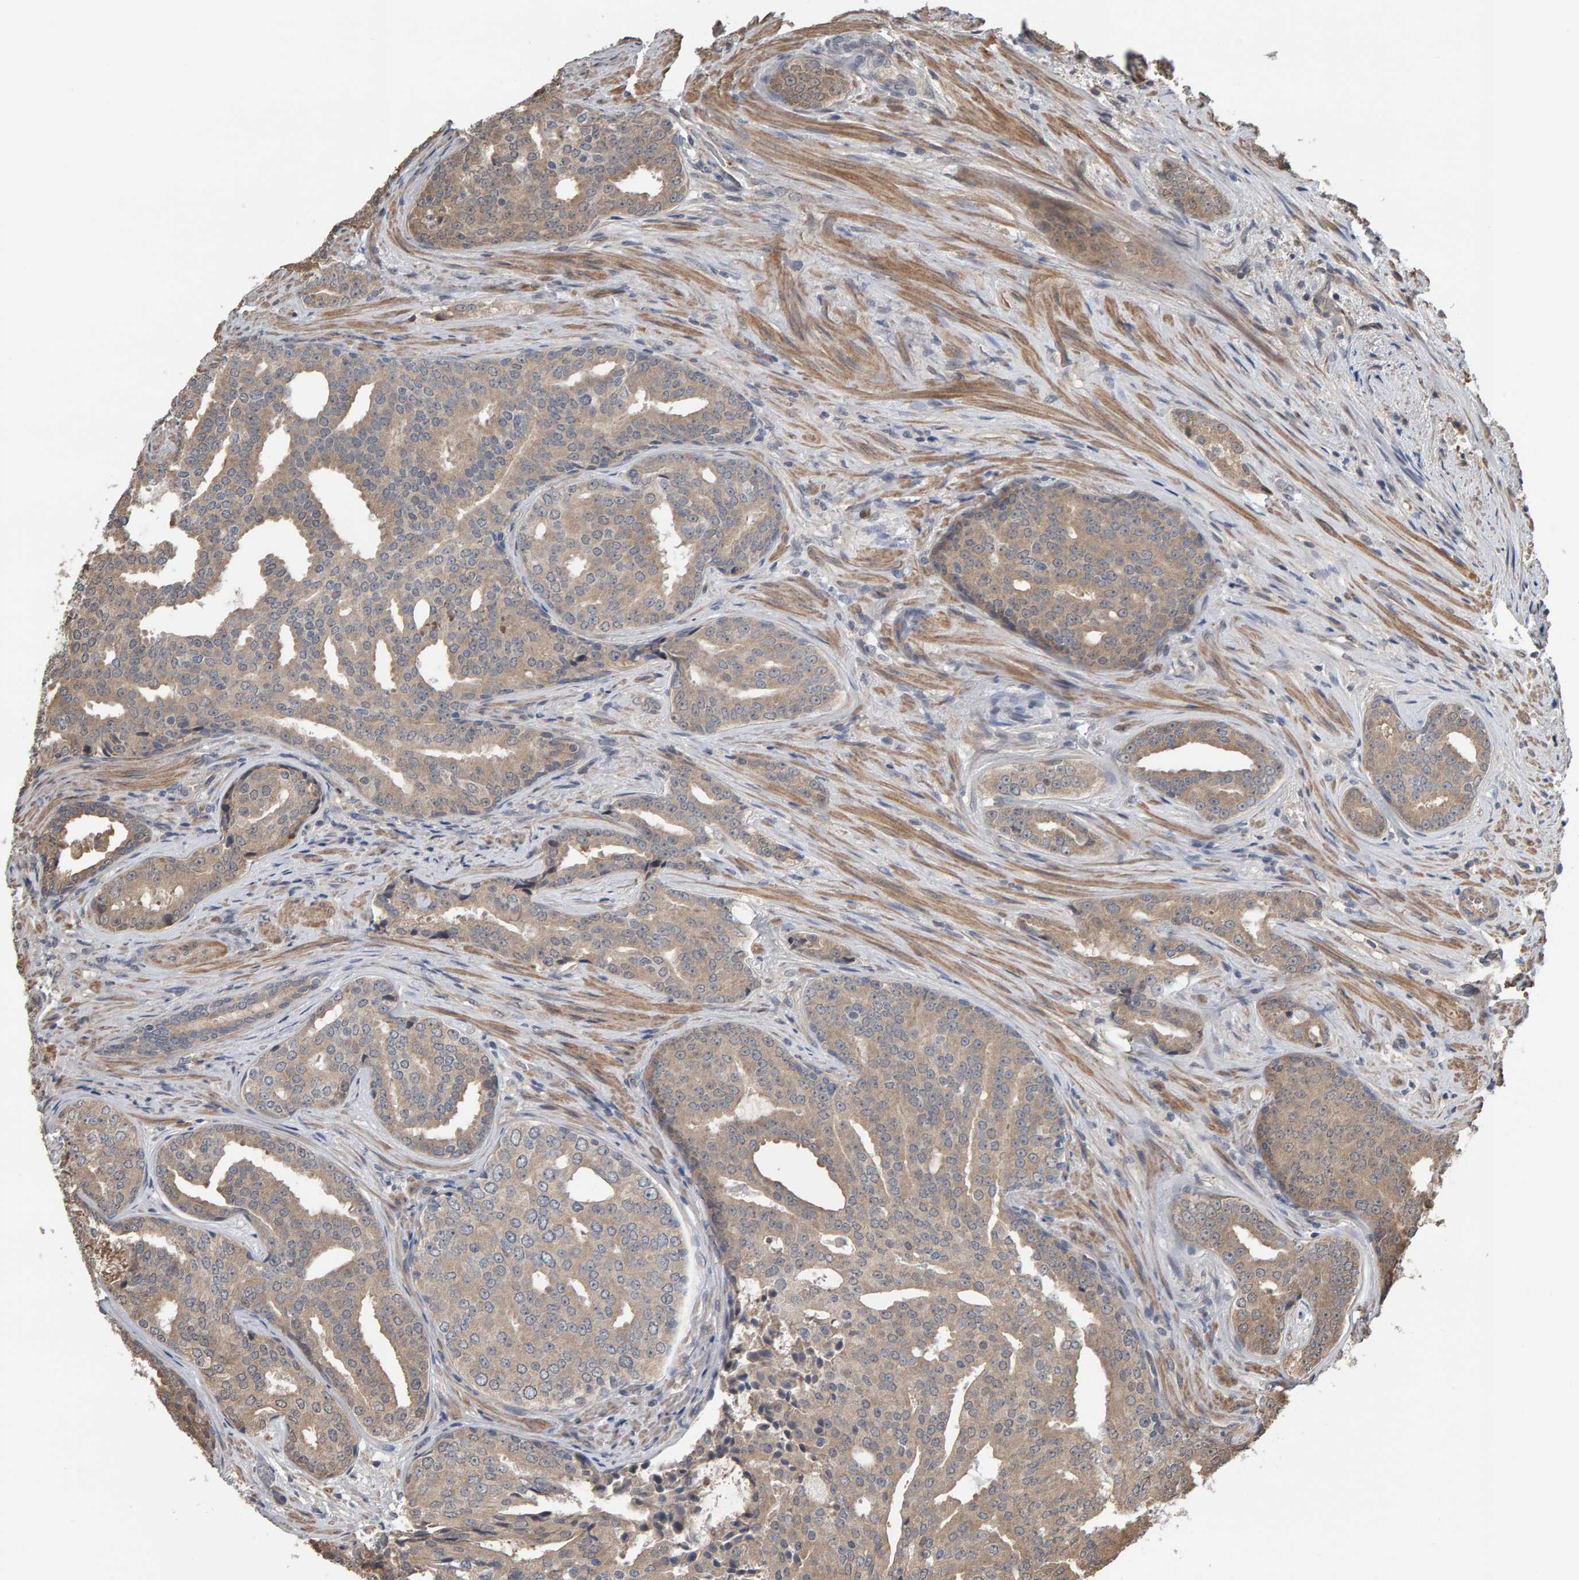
{"staining": {"intensity": "weak", "quantity": "25%-75%", "location": "cytoplasmic/membranous"}, "tissue": "prostate cancer", "cell_type": "Tumor cells", "image_type": "cancer", "snomed": [{"axis": "morphology", "description": "Adenocarcinoma, High grade"}, {"axis": "topography", "description": "Prostate"}], "caption": "Immunohistochemistry (IHC) (DAB (3,3'-diaminobenzidine)) staining of human prostate cancer (high-grade adenocarcinoma) shows weak cytoplasmic/membranous protein positivity in about 25%-75% of tumor cells.", "gene": "COASY", "patient": {"sex": "male", "age": 71}}